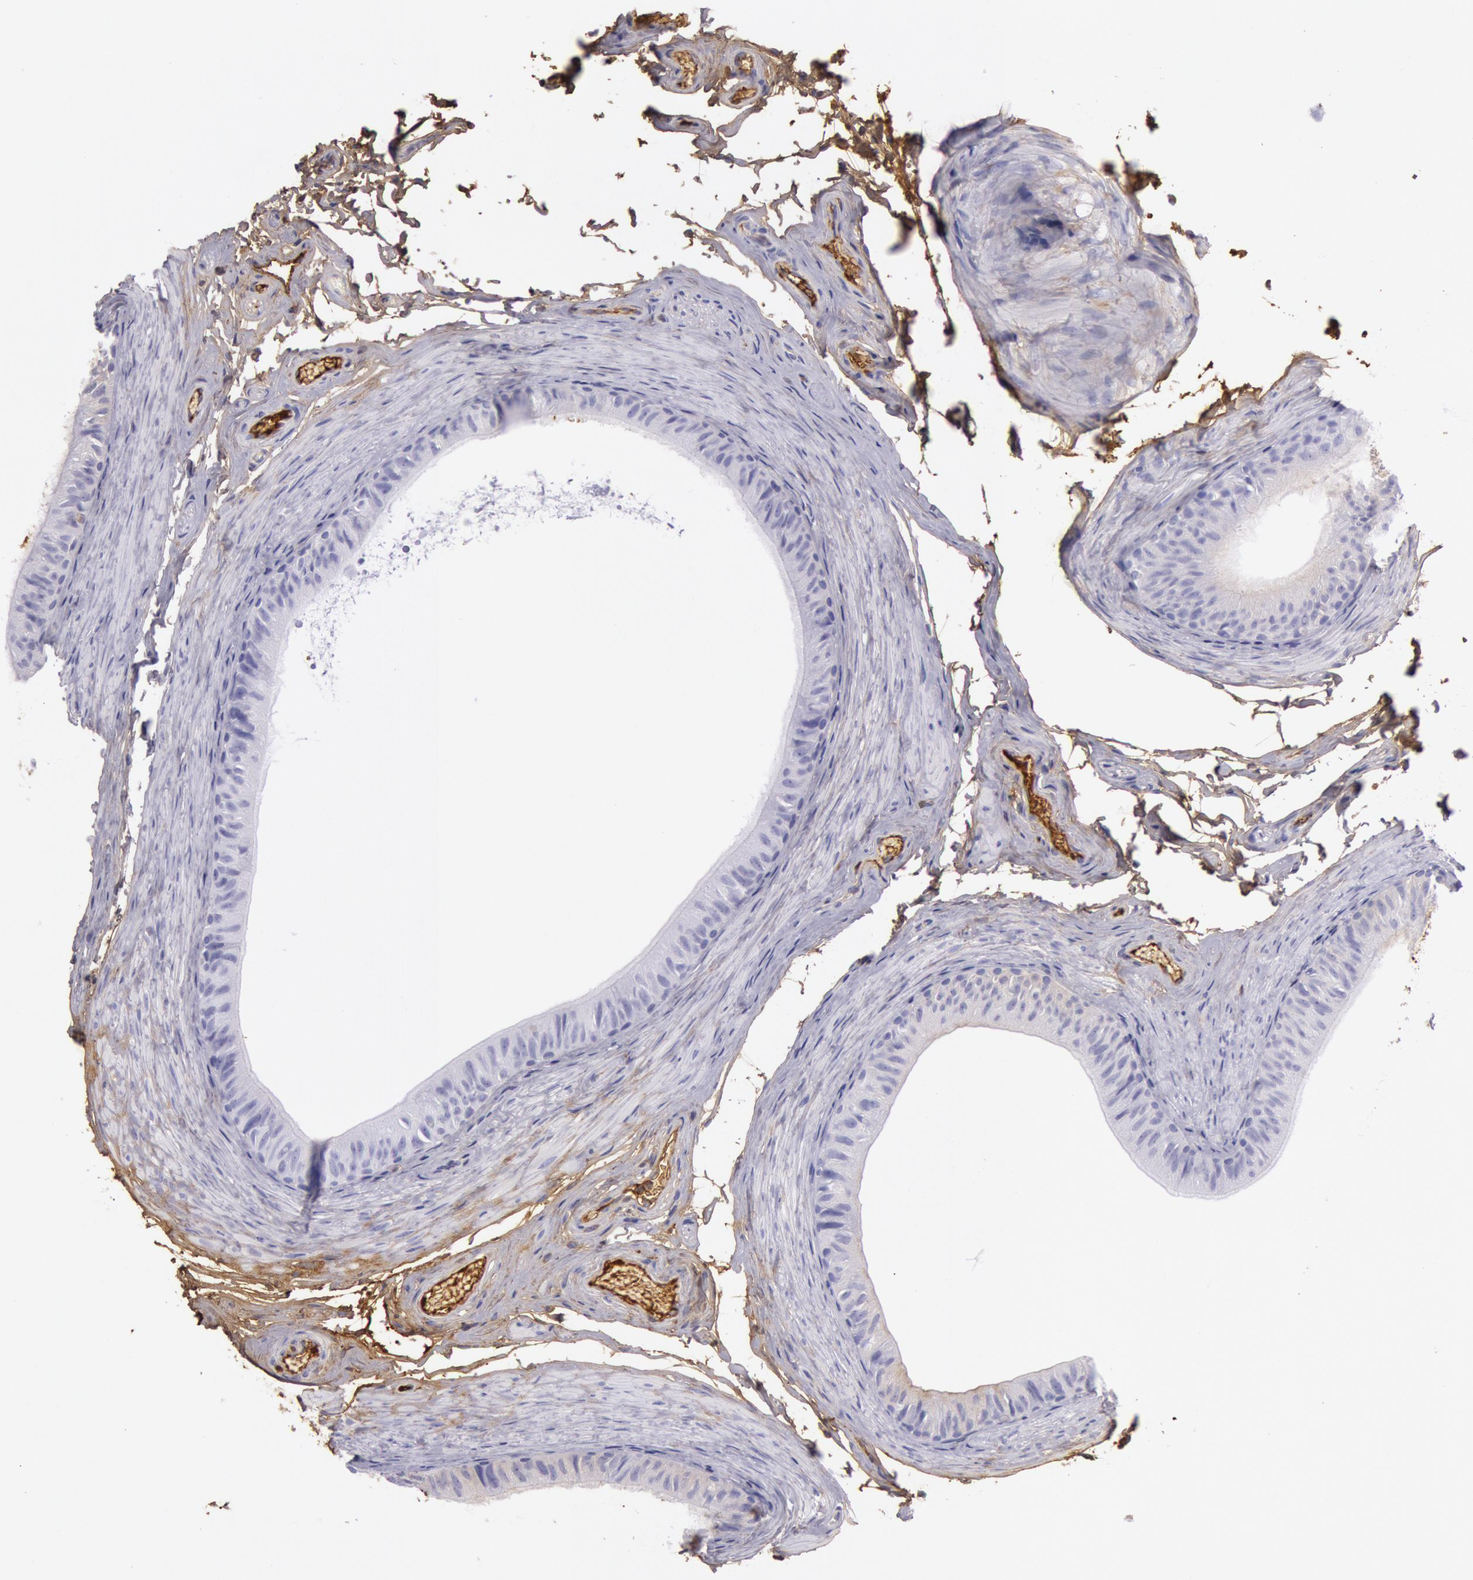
{"staining": {"intensity": "negative", "quantity": "none", "location": "none"}, "tissue": "epididymis", "cell_type": "Glandular cells", "image_type": "normal", "snomed": [{"axis": "morphology", "description": "Normal tissue, NOS"}, {"axis": "topography", "description": "Testis"}, {"axis": "topography", "description": "Epididymis"}], "caption": "Immunohistochemistry photomicrograph of unremarkable epididymis: epididymis stained with DAB (3,3'-diaminobenzidine) reveals no significant protein positivity in glandular cells. (DAB immunohistochemistry visualized using brightfield microscopy, high magnification).", "gene": "IGHG1", "patient": {"sex": "male", "age": 36}}